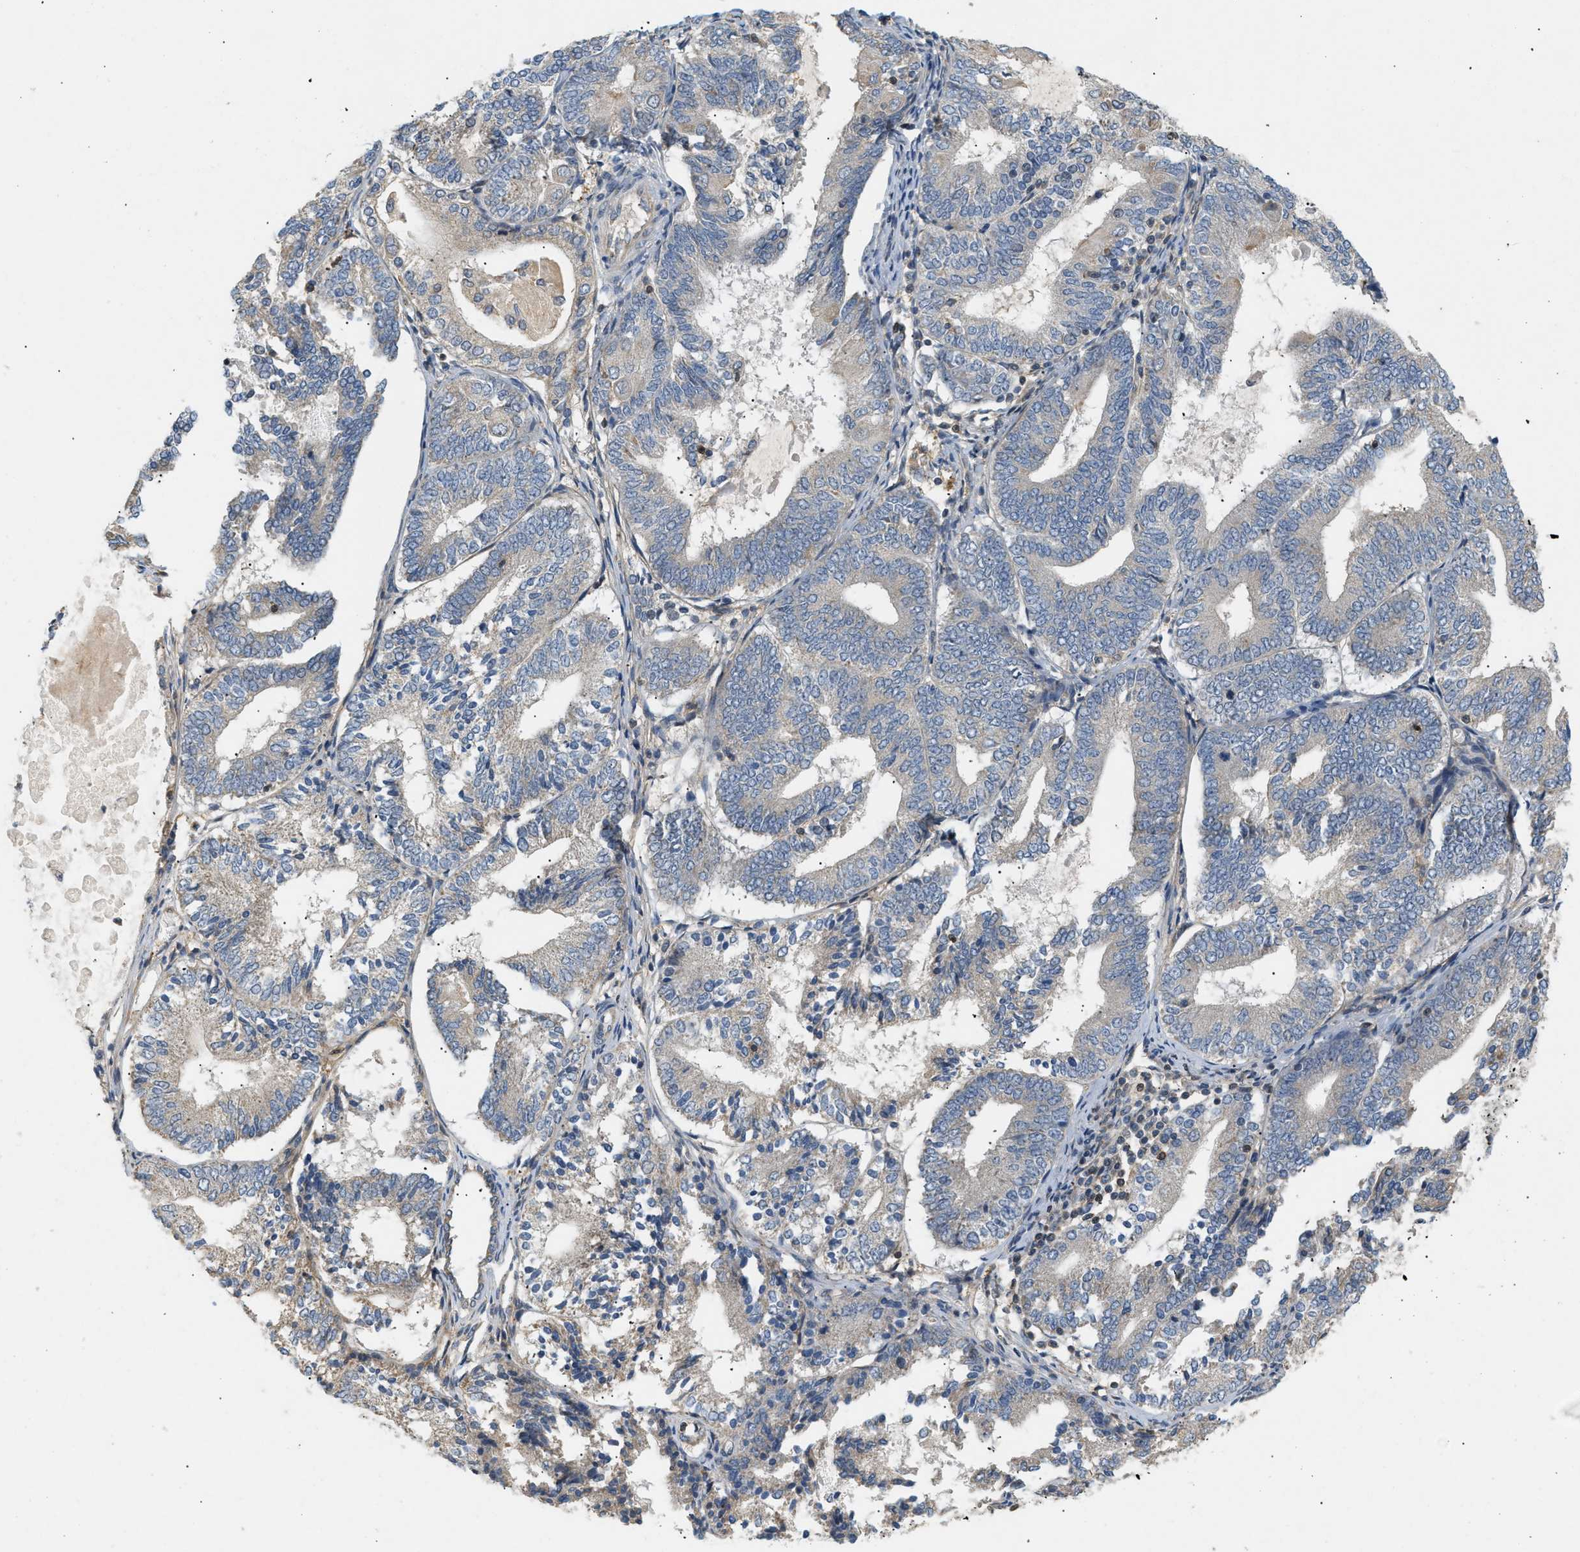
{"staining": {"intensity": "negative", "quantity": "none", "location": "none"}, "tissue": "endometrial cancer", "cell_type": "Tumor cells", "image_type": "cancer", "snomed": [{"axis": "morphology", "description": "Adenocarcinoma, NOS"}, {"axis": "topography", "description": "Endometrium"}], "caption": "Endometrial cancer was stained to show a protein in brown. There is no significant staining in tumor cells.", "gene": "FARS2", "patient": {"sex": "female", "age": 81}}